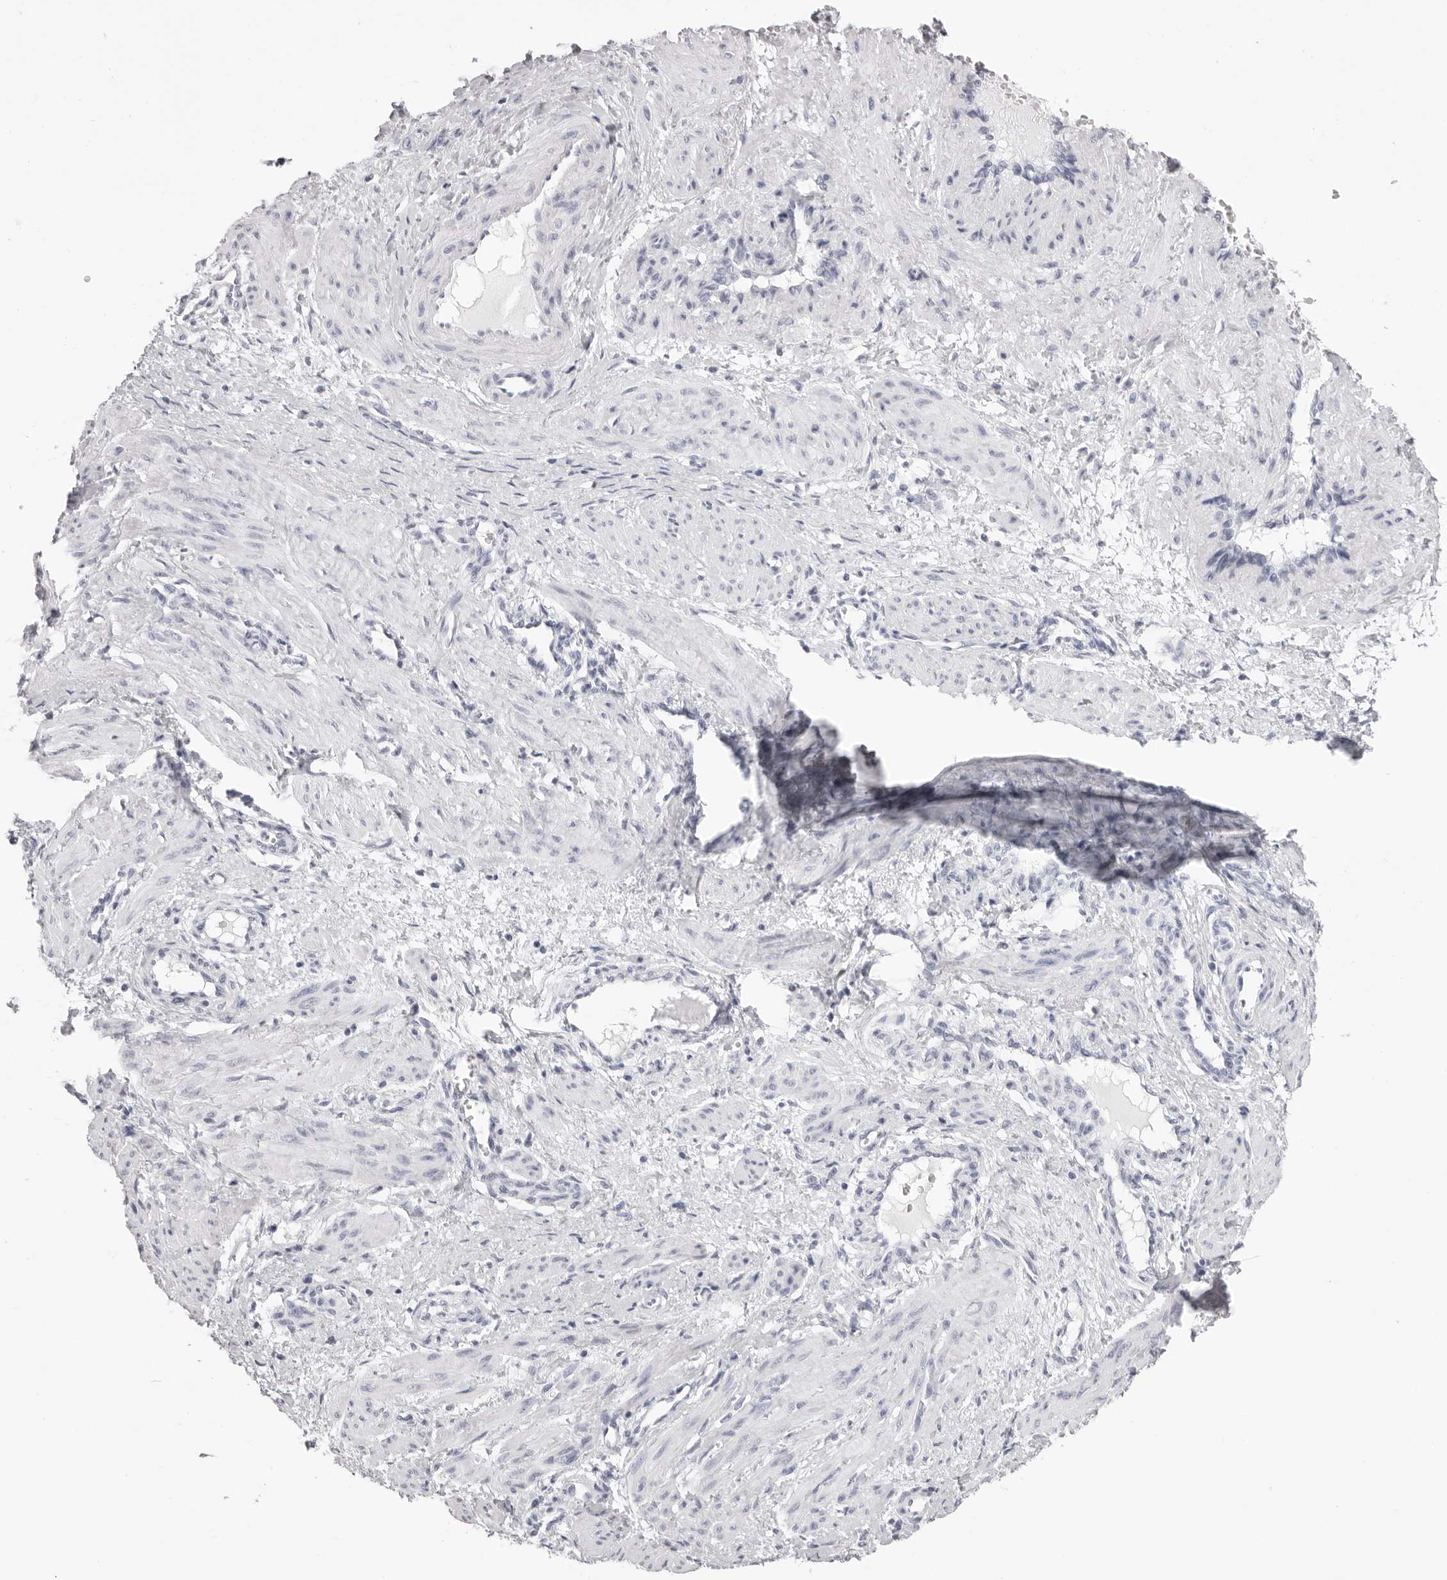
{"staining": {"intensity": "negative", "quantity": "none", "location": "none"}, "tissue": "smooth muscle", "cell_type": "Smooth muscle cells", "image_type": "normal", "snomed": [{"axis": "morphology", "description": "Normal tissue, NOS"}, {"axis": "topography", "description": "Endometrium"}], "caption": "This is an immunohistochemistry histopathology image of normal human smooth muscle. There is no expression in smooth muscle cells.", "gene": "RHO", "patient": {"sex": "female", "age": 33}}